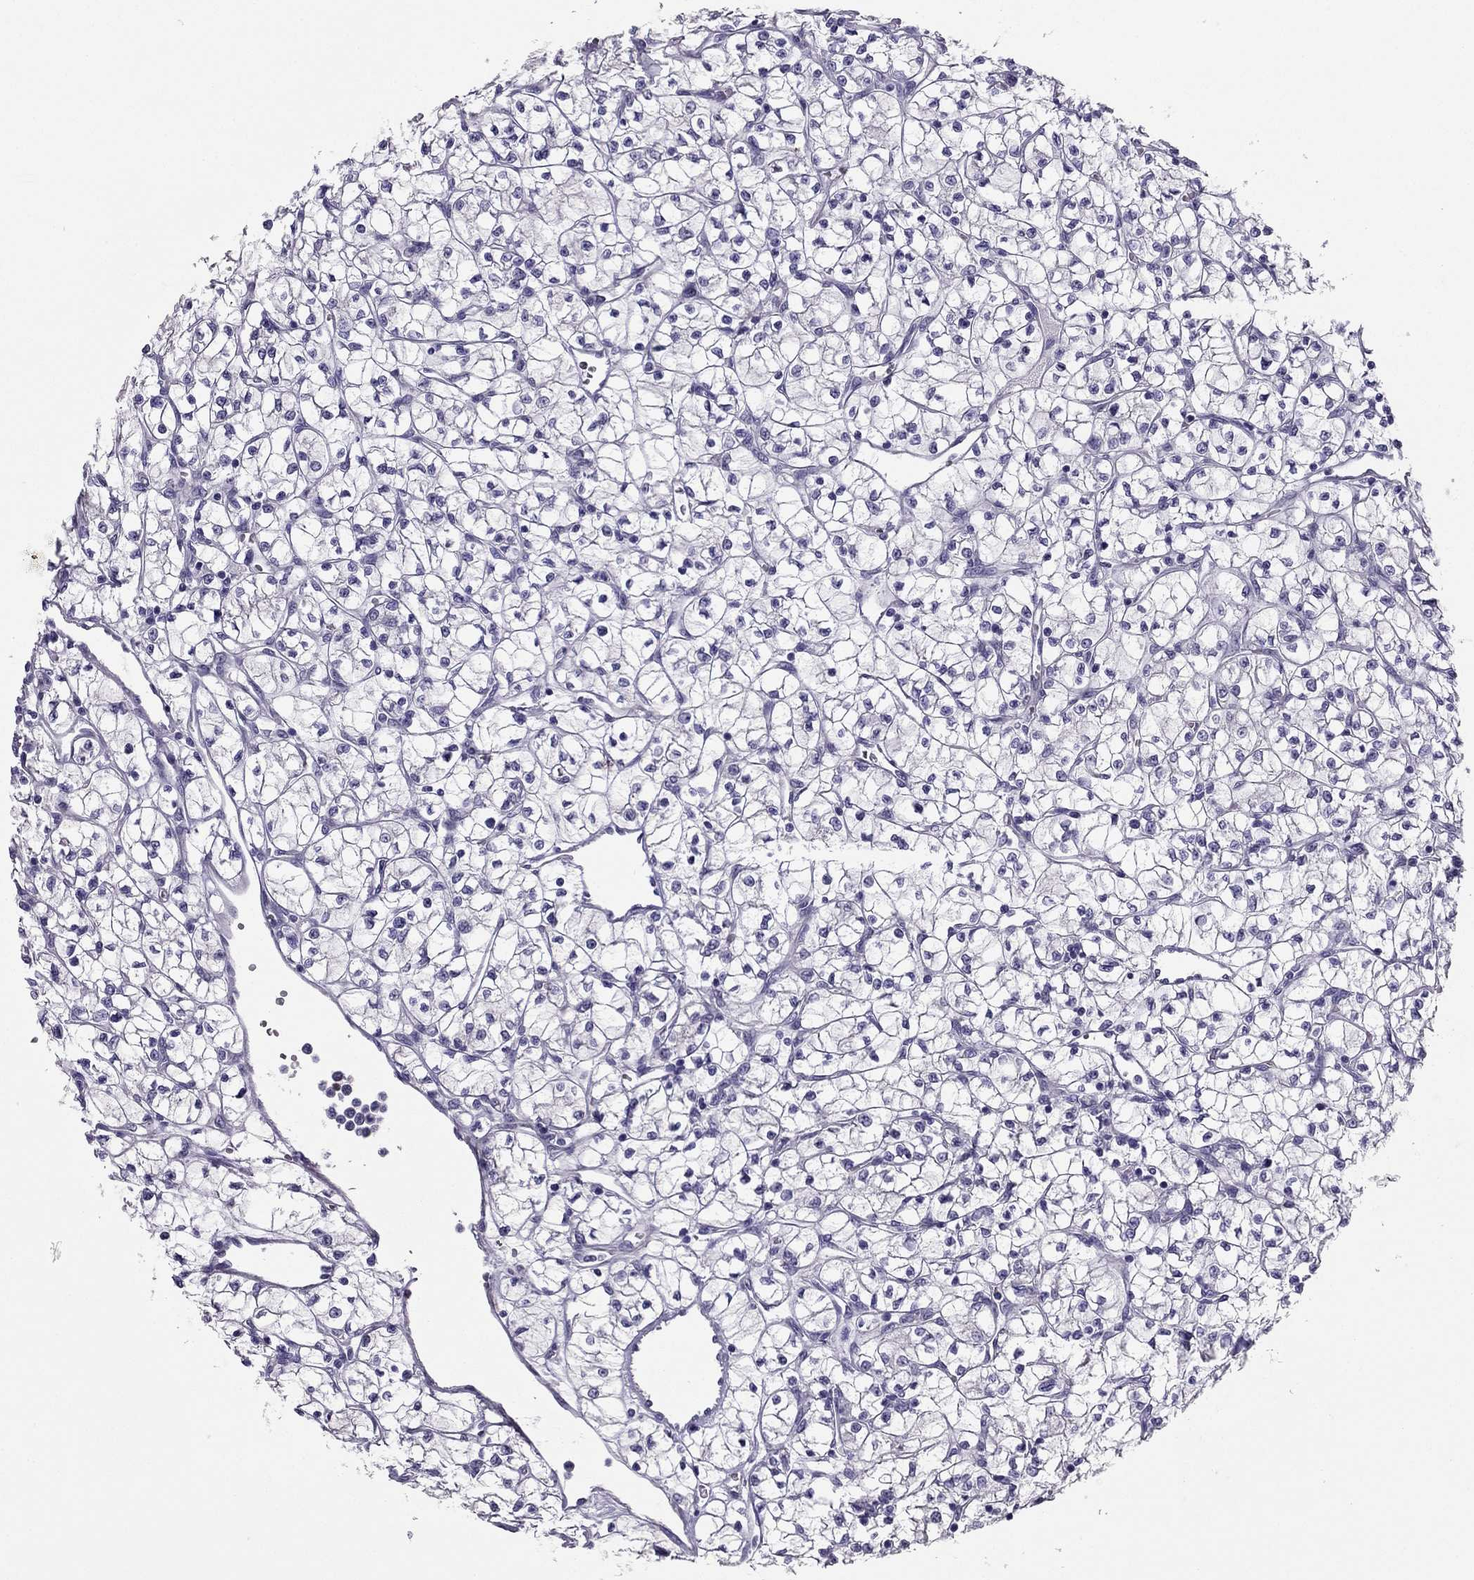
{"staining": {"intensity": "negative", "quantity": "none", "location": "none"}, "tissue": "renal cancer", "cell_type": "Tumor cells", "image_type": "cancer", "snomed": [{"axis": "morphology", "description": "Adenocarcinoma, NOS"}, {"axis": "topography", "description": "Kidney"}], "caption": "Immunohistochemistry (IHC) histopathology image of renal cancer (adenocarcinoma) stained for a protein (brown), which shows no expression in tumor cells. Brightfield microscopy of immunohistochemistry (IHC) stained with DAB (3,3'-diaminobenzidine) (brown) and hematoxylin (blue), captured at high magnification.", "gene": "PDE6A", "patient": {"sex": "female", "age": 64}}